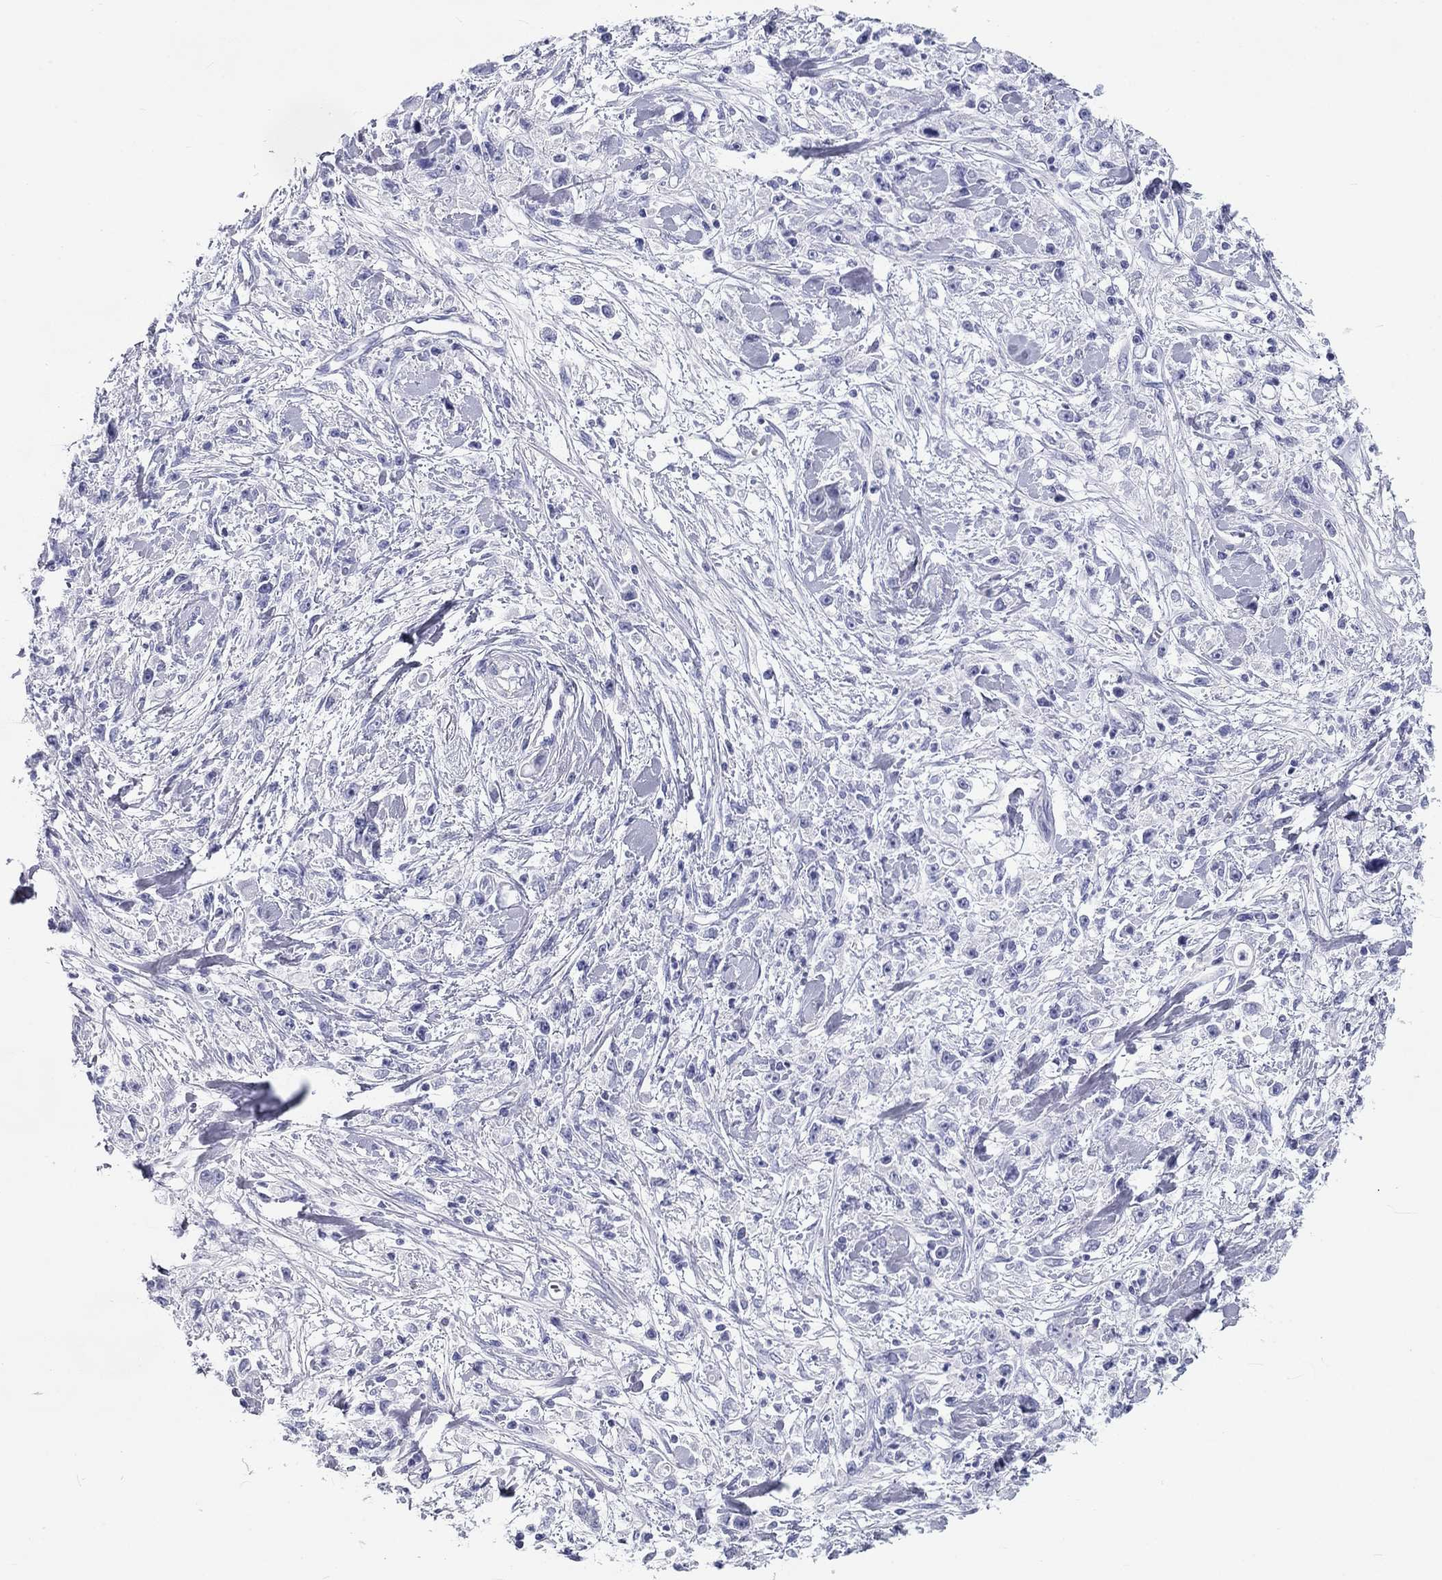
{"staining": {"intensity": "negative", "quantity": "none", "location": "none"}, "tissue": "stomach cancer", "cell_type": "Tumor cells", "image_type": "cancer", "snomed": [{"axis": "morphology", "description": "Adenocarcinoma, NOS"}, {"axis": "topography", "description": "Stomach"}], "caption": "This is an IHC image of stomach cancer. There is no expression in tumor cells.", "gene": "DNALI1", "patient": {"sex": "female", "age": 59}}